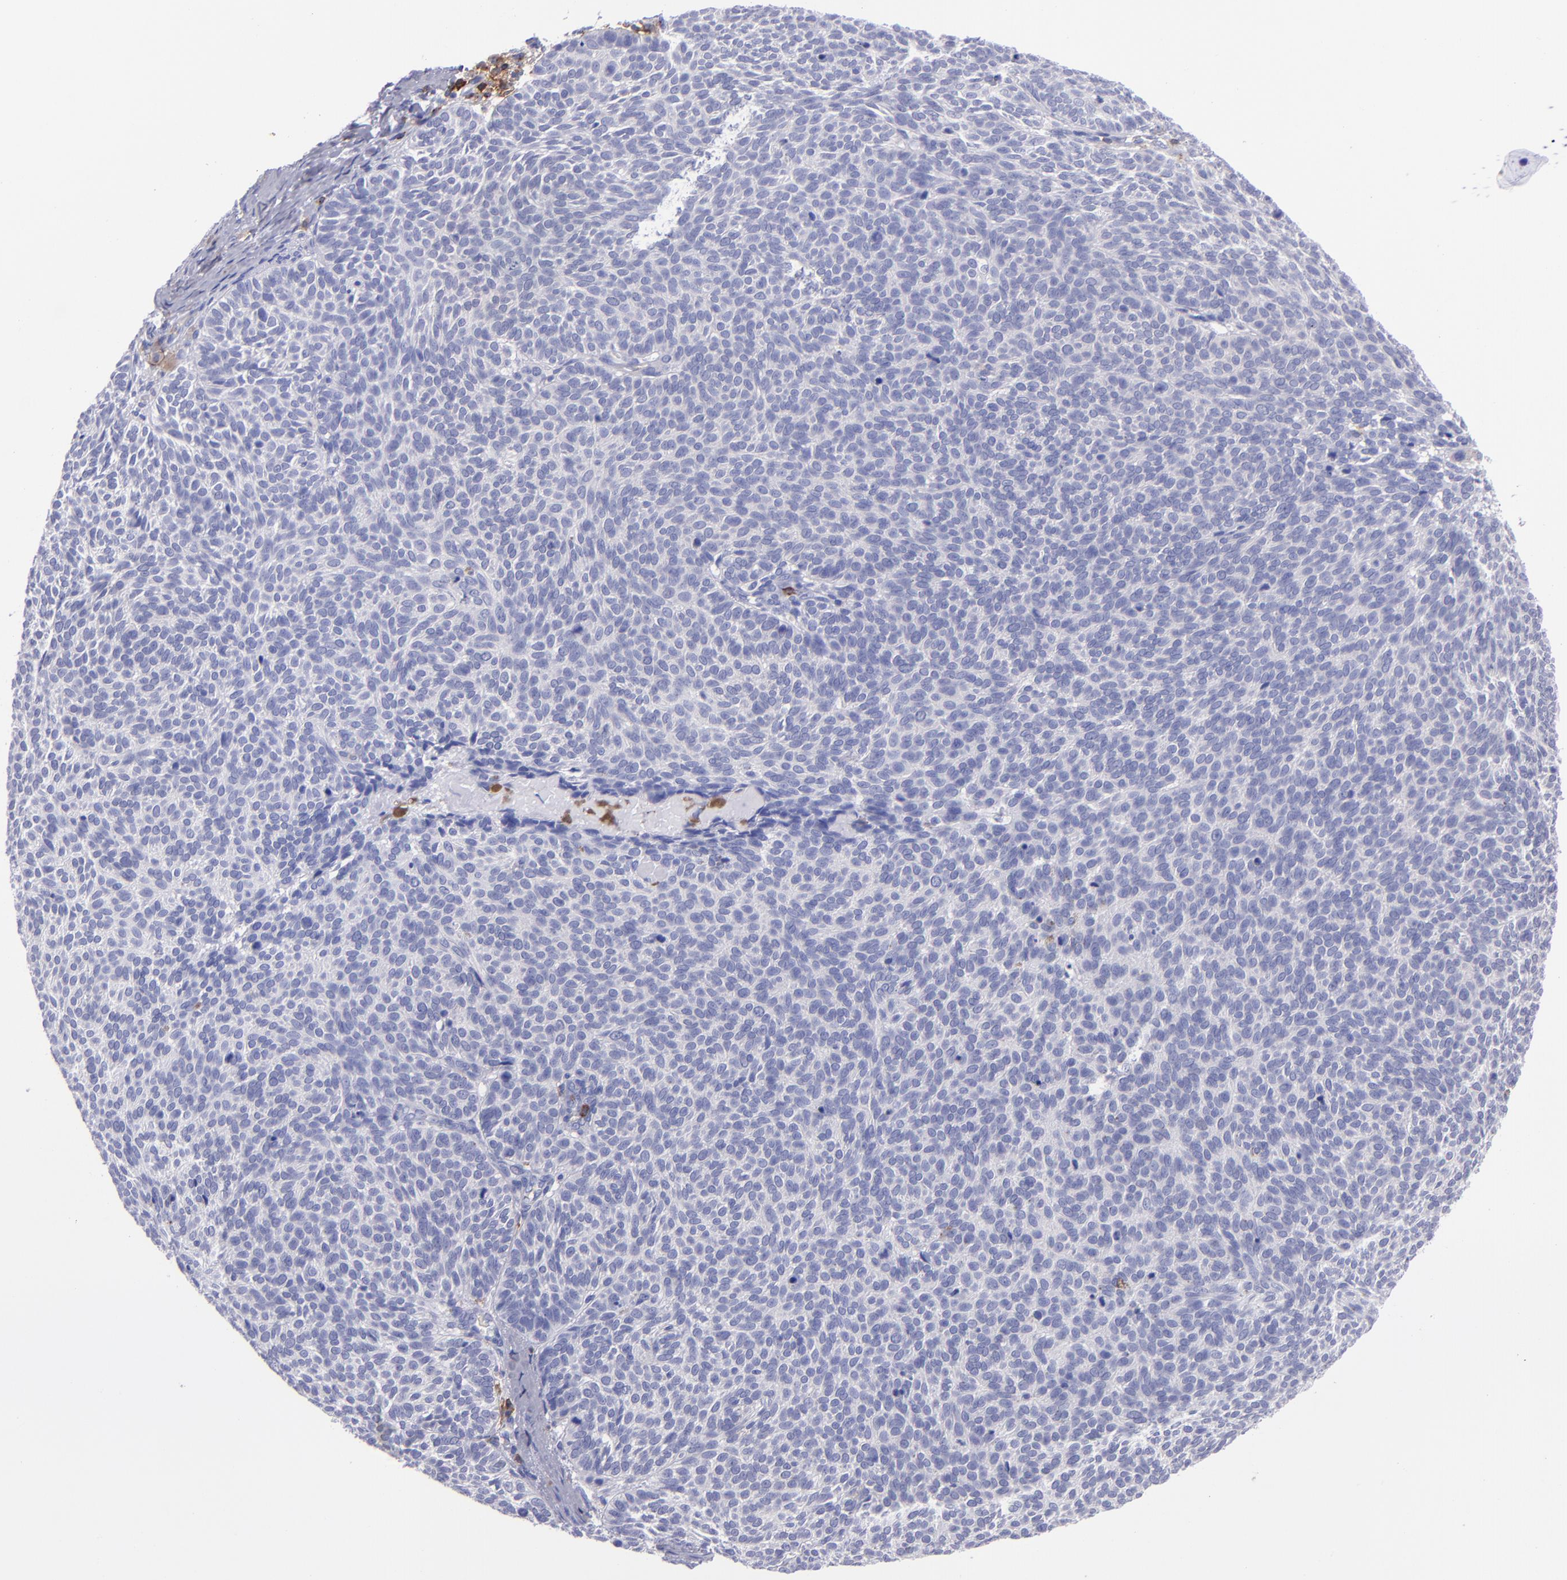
{"staining": {"intensity": "negative", "quantity": "none", "location": "none"}, "tissue": "skin cancer", "cell_type": "Tumor cells", "image_type": "cancer", "snomed": [{"axis": "morphology", "description": "Basal cell carcinoma"}, {"axis": "topography", "description": "Skin"}], "caption": "High power microscopy image of an immunohistochemistry (IHC) image of skin cancer, revealing no significant staining in tumor cells.", "gene": "ICAM3", "patient": {"sex": "male", "age": 63}}